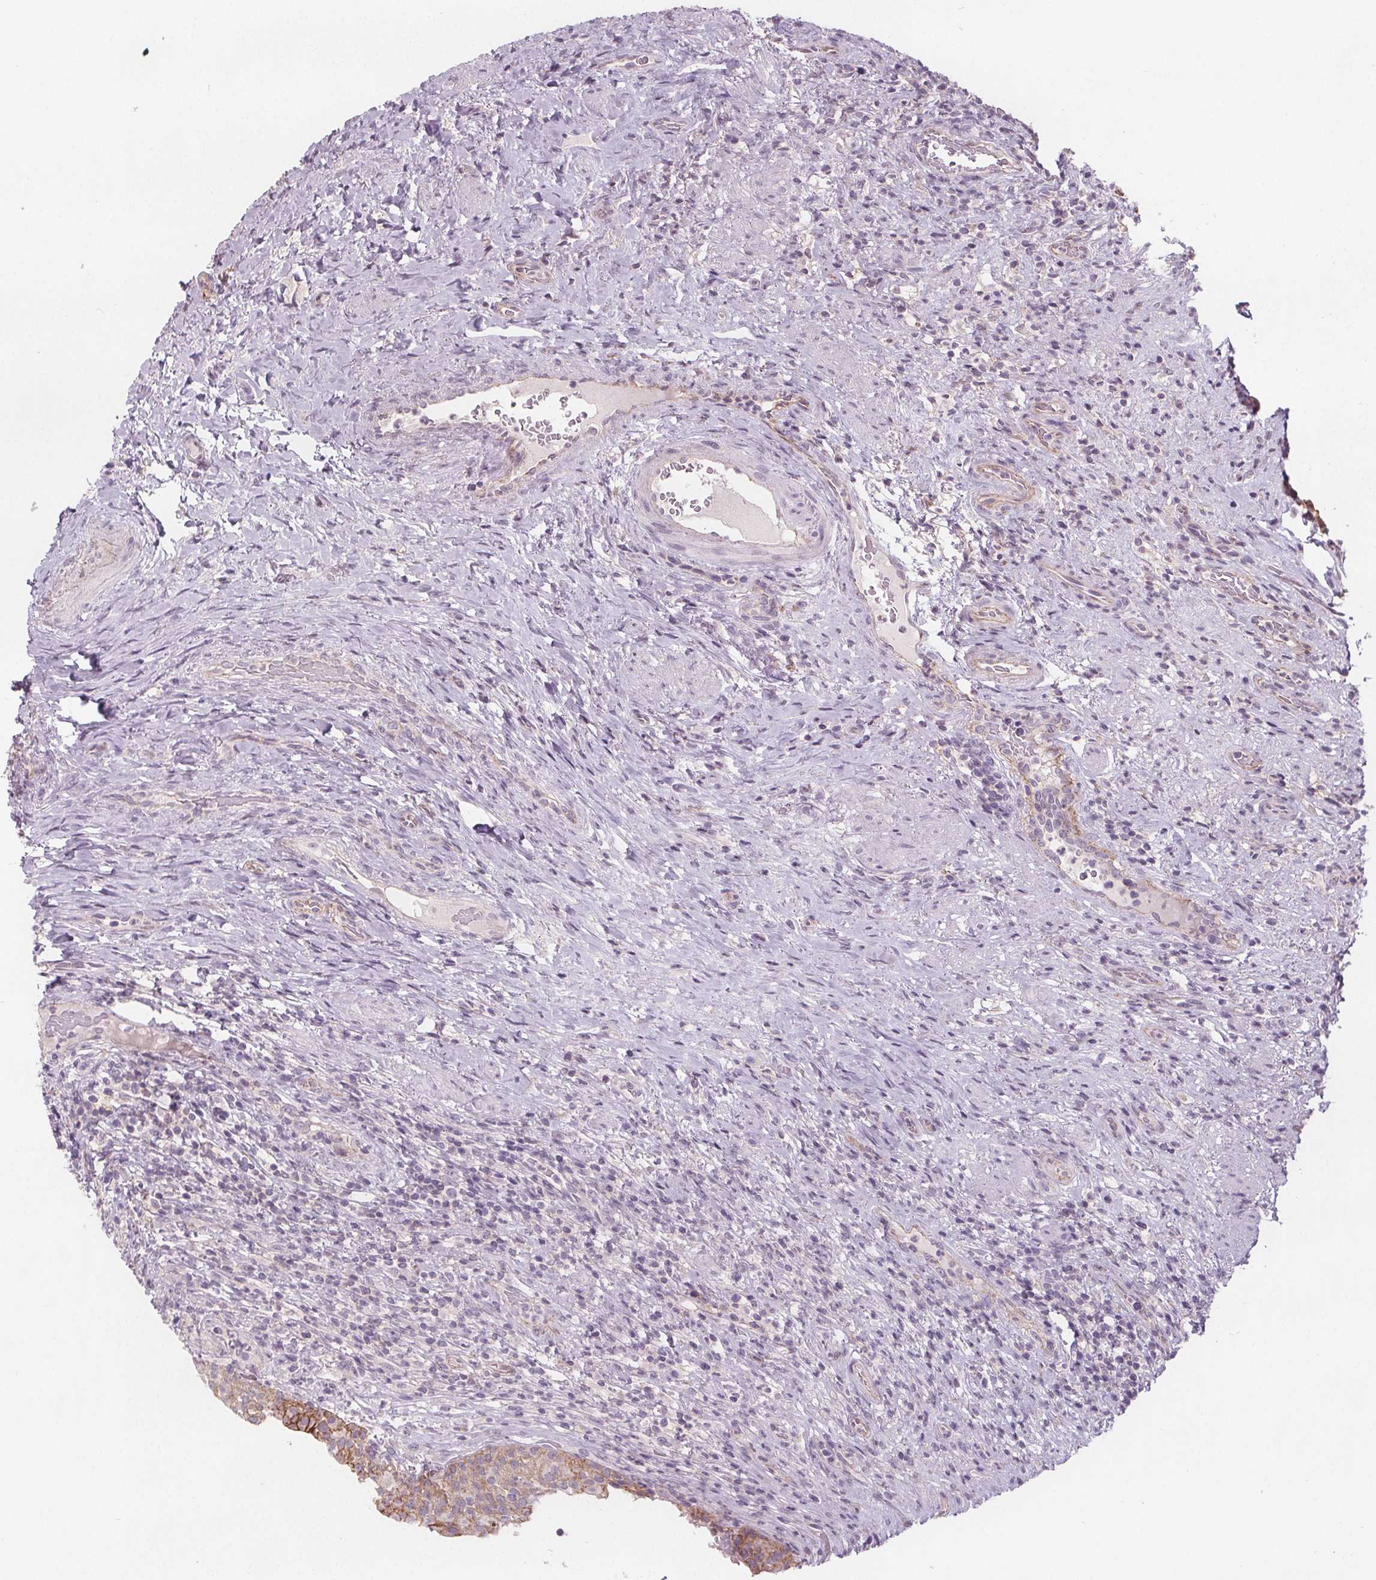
{"staining": {"intensity": "strong", "quantity": "25%-75%", "location": "cytoplasmic/membranous"}, "tissue": "urinary bladder", "cell_type": "Urothelial cells", "image_type": "normal", "snomed": [{"axis": "morphology", "description": "Normal tissue, NOS"}, {"axis": "topography", "description": "Urinary bladder"}, {"axis": "topography", "description": "Peripheral nerve tissue"}], "caption": "An image showing strong cytoplasmic/membranous expression in about 25%-75% of urothelial cells in unremarkable urinary bladder, as visualized by brown immunohistochemical staining.", "gene": "ATP1A1", "patient": {"sex": "male", "age": 66}}